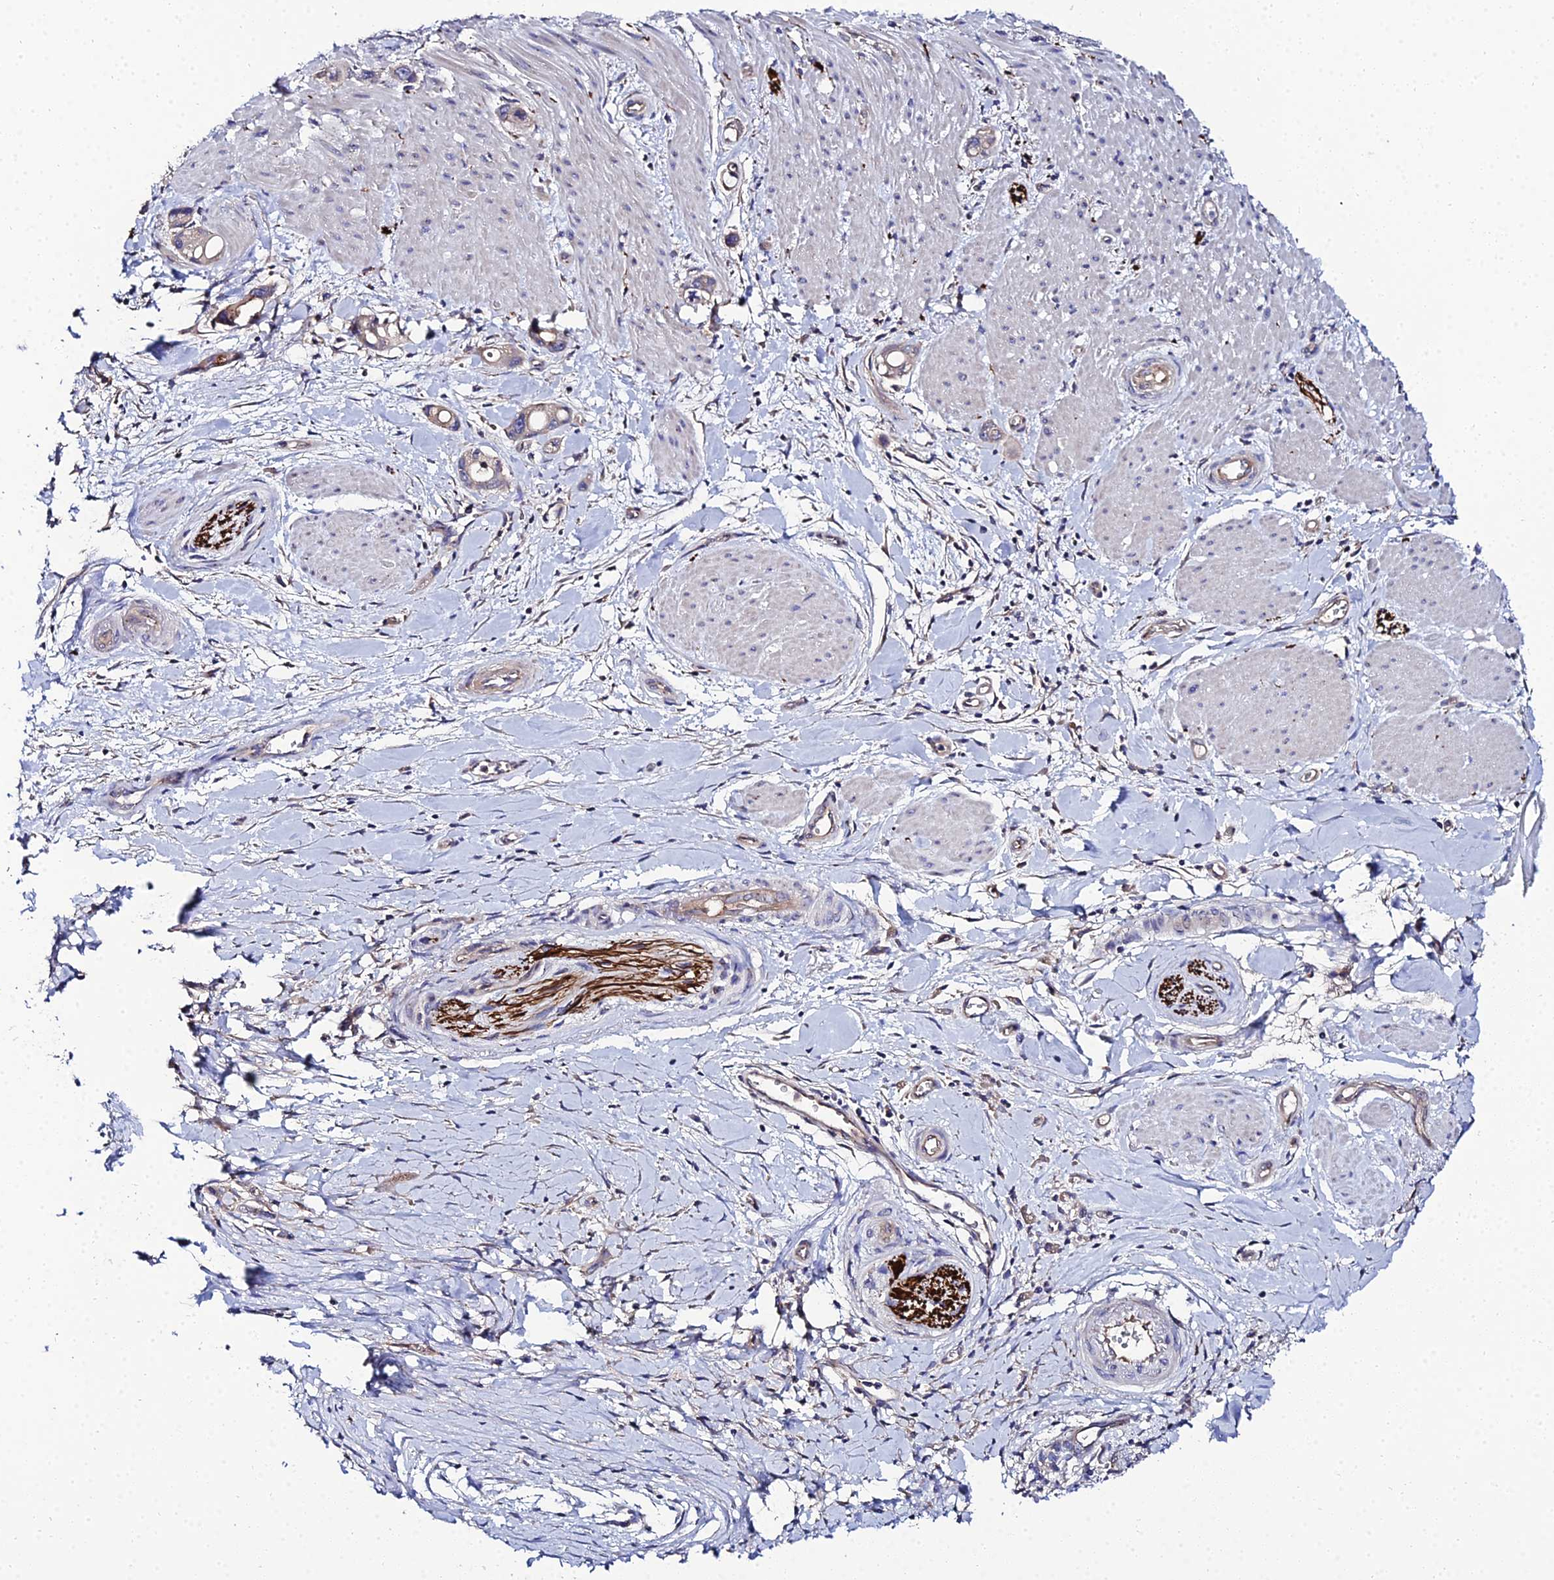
{"staining": {"intensity": "weak", "quantity": ">75%", "location": "cytoplasmic/membranous"}, "tissue": "pancreatic cancer", "cell_type": "Tumor cells", "image_type": "cancer", "snomed": [{"axis": "morphology", "description": "Adenocarcinoma, NOS"}, {"axis": "topography", "description": "Pancreas"}], "caption": "Protein expression analysis of pancreatic cancer reveals weak cytoplasmic/membranous staining in about >75% of tumor cells.", "gene": "APOBEC3H", "patient": {"sex": "male", "age": 68}}